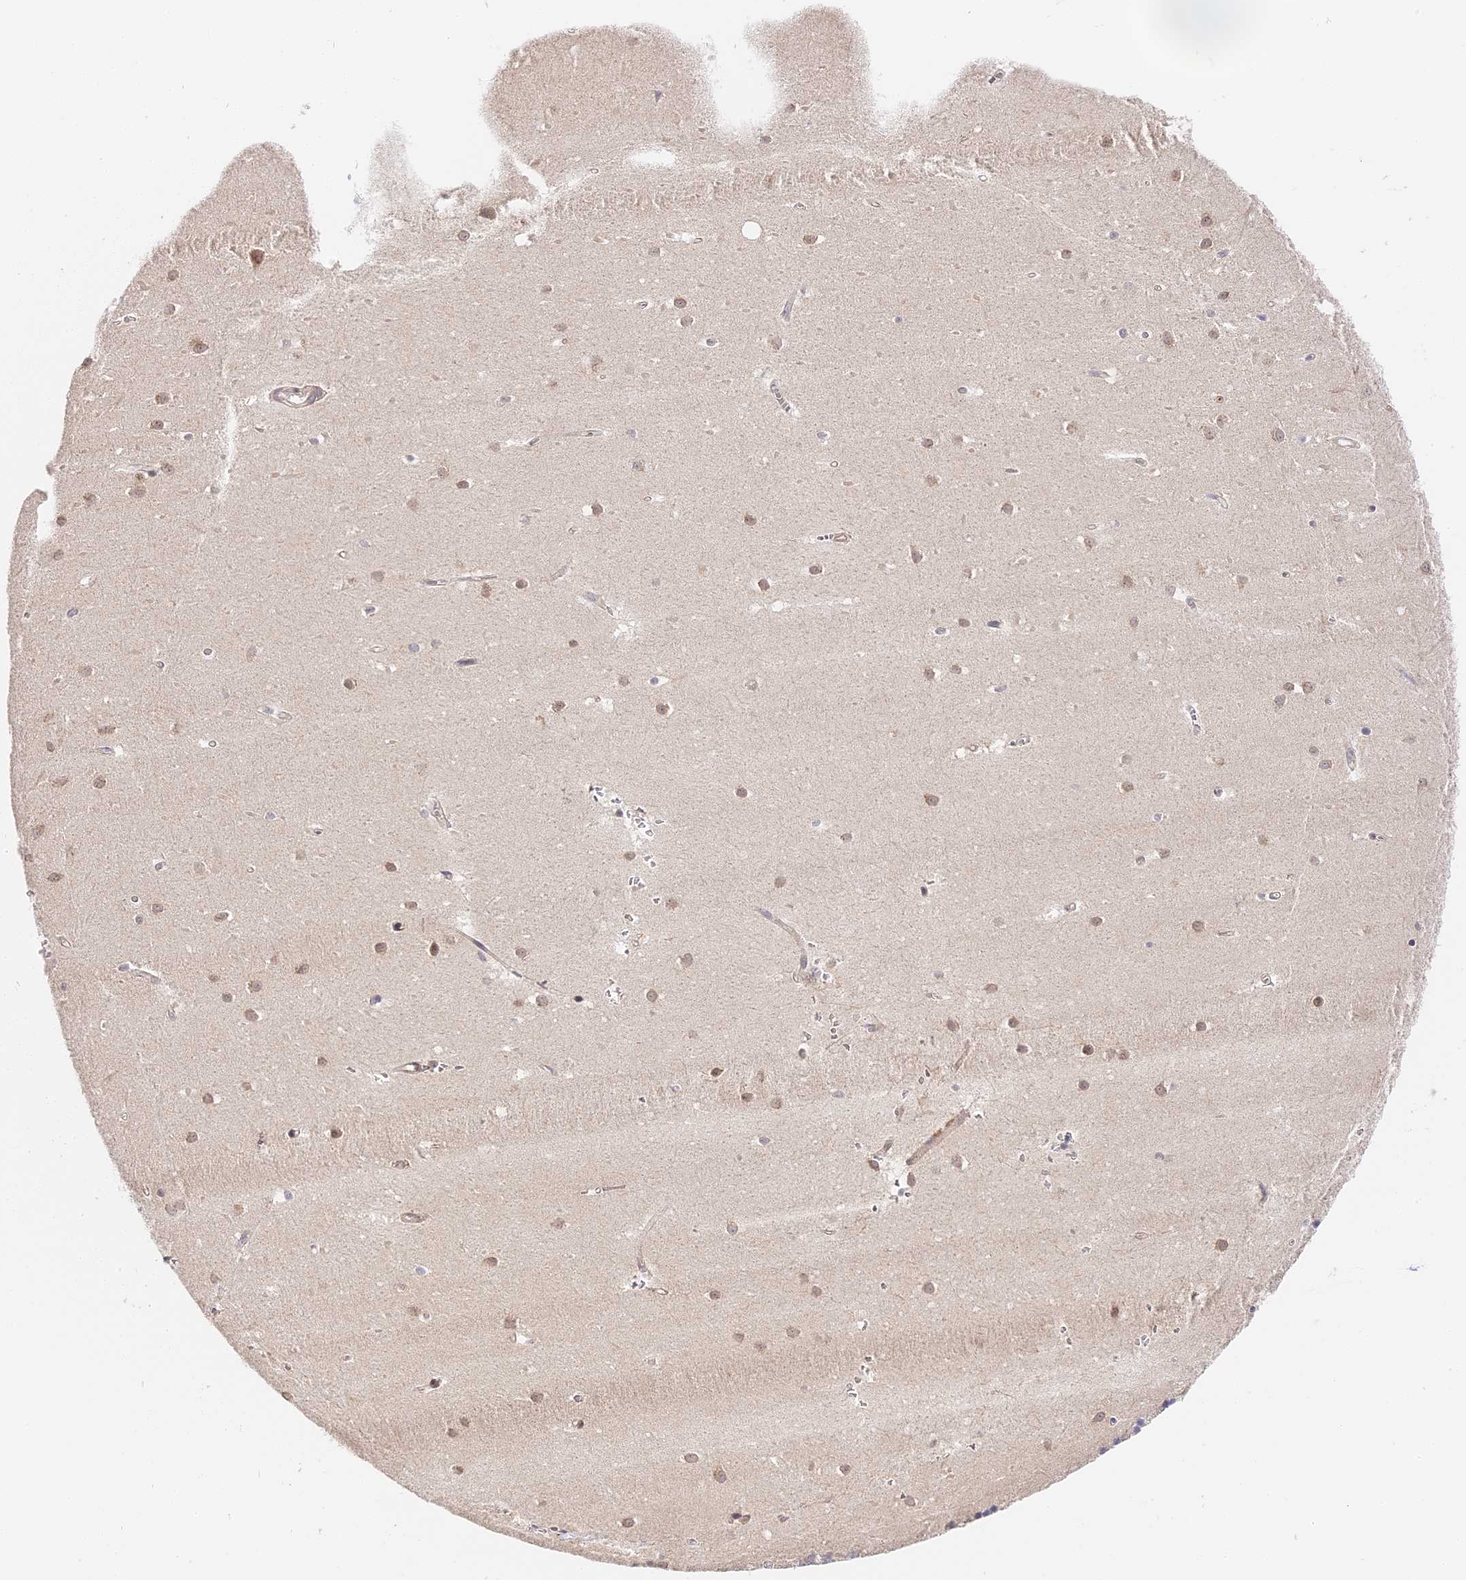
{"staining": {"intensity": "negative", "quantity": "none", "location": "none"}, "tissue": "cerebellum", "cell_type": "Cells in granular layer", "image_type": "normal", "snomed": [{"axis": "morphology", "description": "Normal tissue, NOS"}, {"axis": "topography", "description": "Cerebellum"}], "caption": "High magnification brightfield microscopy of normal cerebellum stained with DAB (brown) and counterstained with hematoxylin (blue): cells in granular layer show no significant positivity. (DAB IHC visualized using brightfield microscopy, high magnification).", "gene": "IMPACT", "patient": {"sex": "male", "age": 54}}